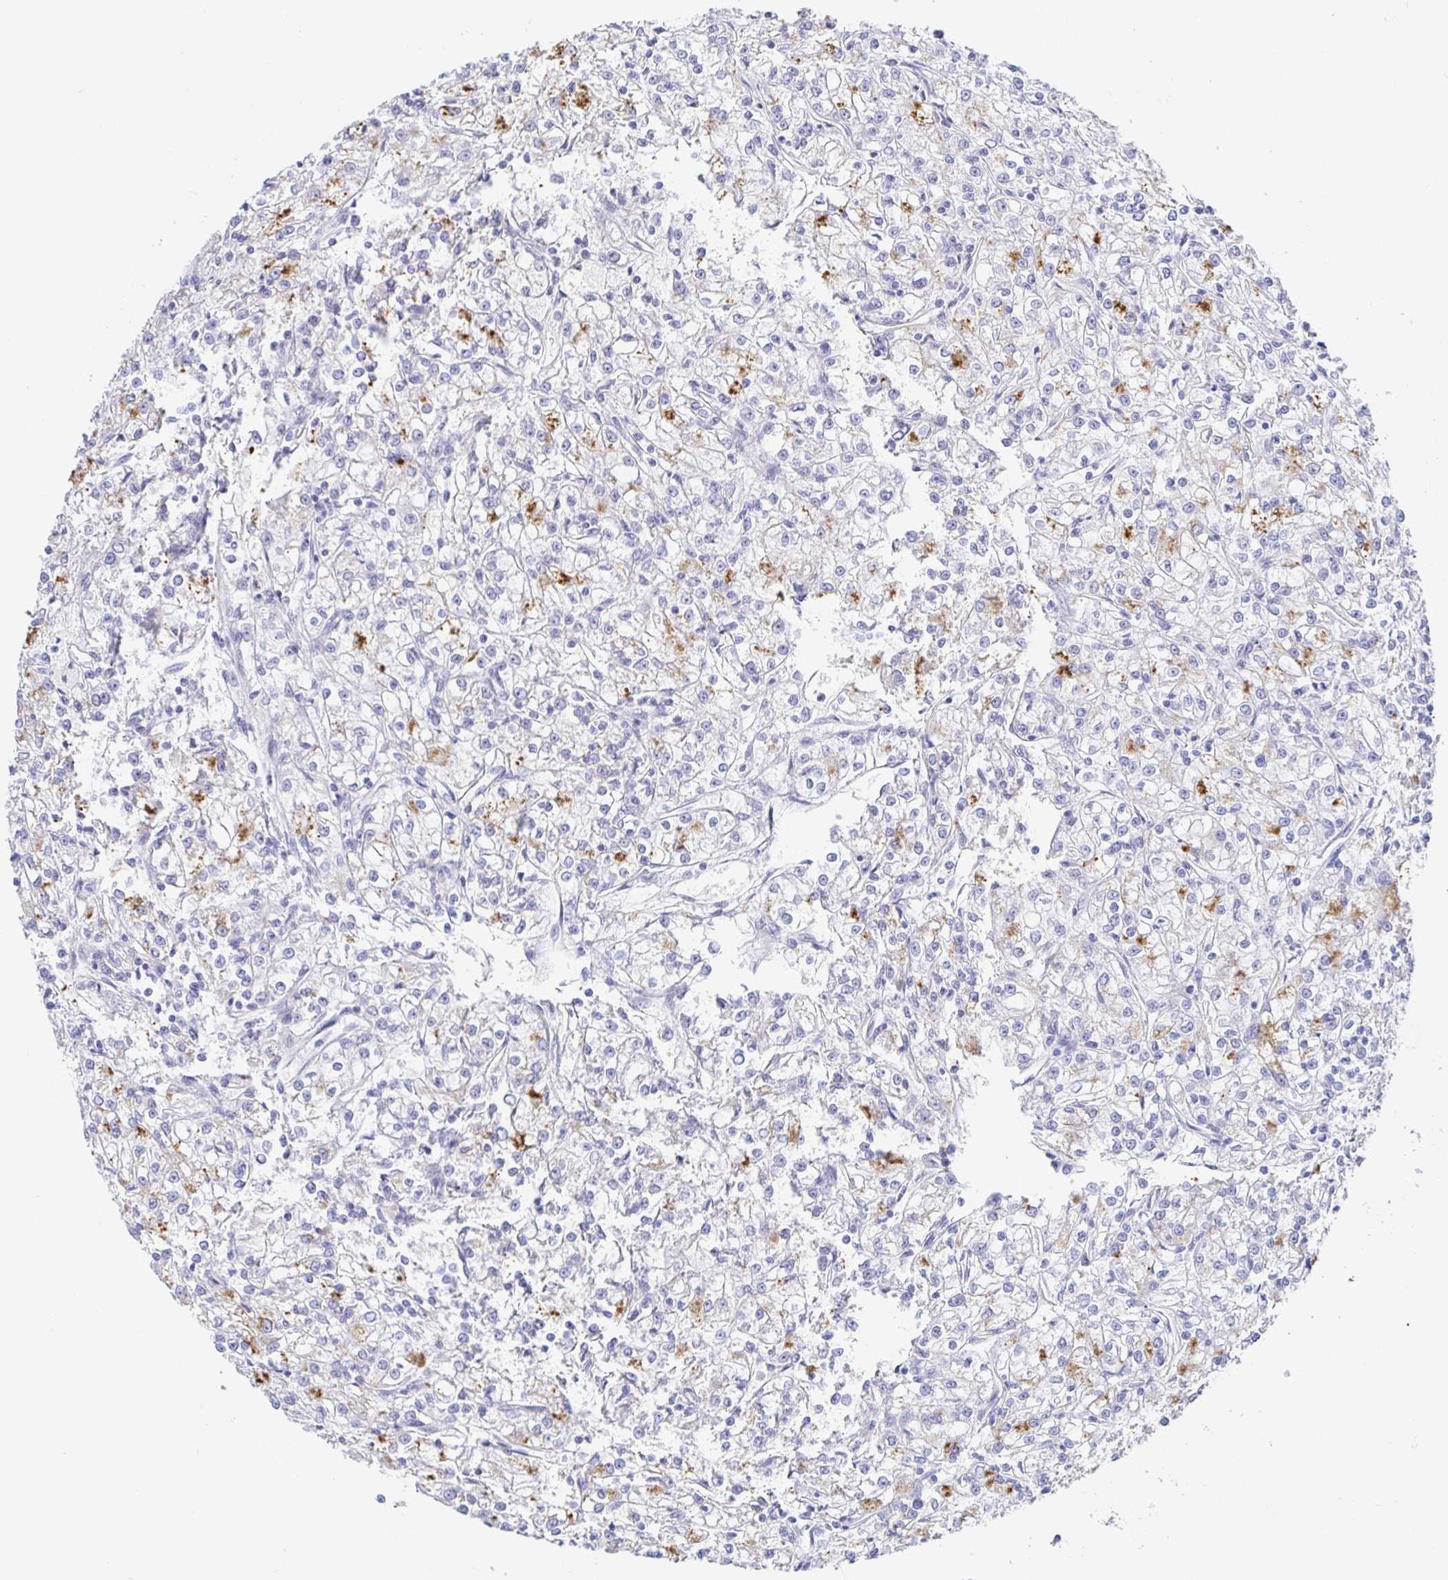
{"staining": {"intensity": "moderate", "quantity": "<25%", "location": "cytoplasmic/membranous"}, "tissue": "renal cancer", "cell_type": "Tumor cells", "image_type": "cancer", "snomed": [{"axis": "morphology", "description": "Adenocarcinoma, NOS"}, {"axis": "topography", "description": "Kidney"}], "caption": "Adenocarcinoma (renal) stained for a protein shows moderate cytoplasmic/membranous positivity in tumor cells.", "gene": "SIAH3", "patient": {"sex": "female", "age": 59}}